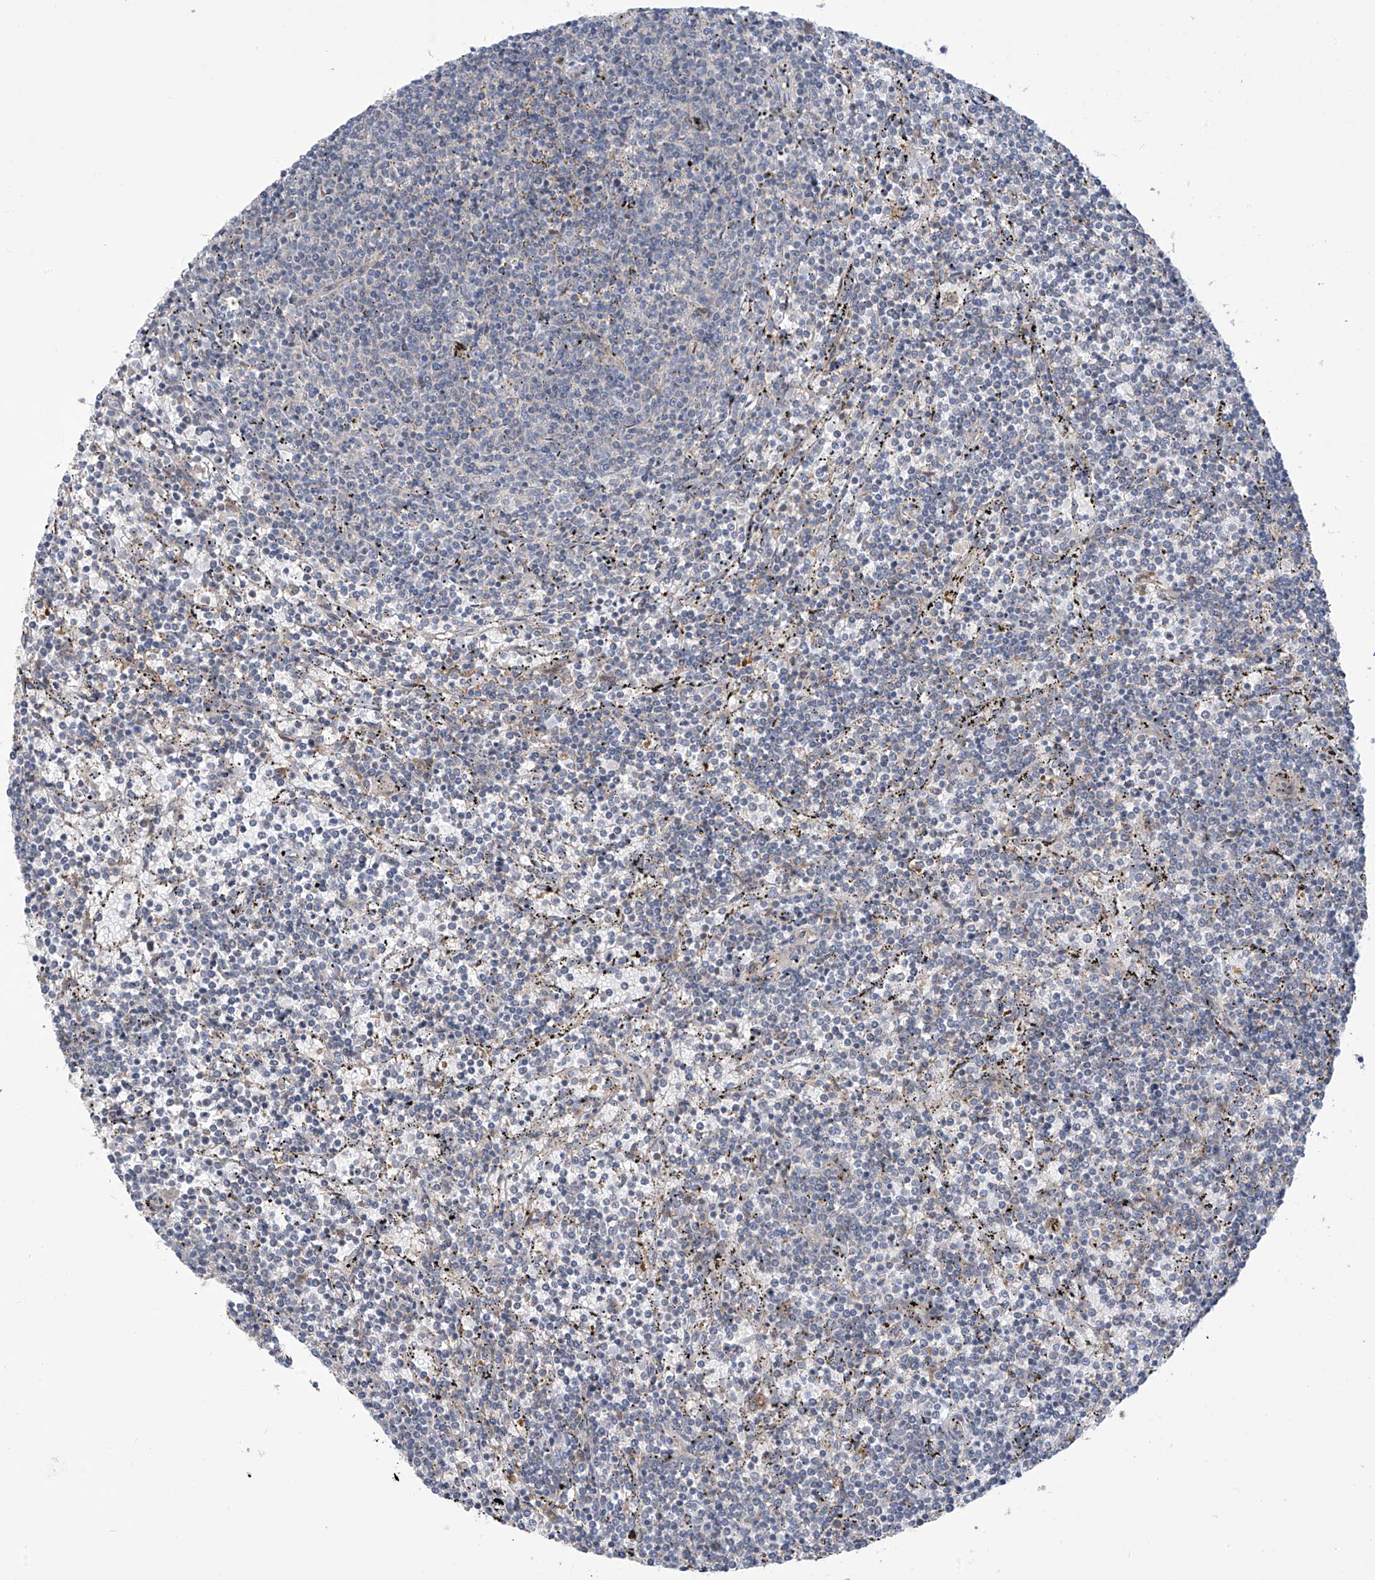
{"staining": {"intensity": "negative", "quantity": "none", "location": "none"}, "tissue": "lymphoma", "cell_type": "Tumor cells", "image_type": "cancer", "snomed": [{"axis": "morphology", "description": "Malignant lymphoma, non-Hodgkin's type, Low grade"}, {"axis": "topography", "description": "Spleen"}], "caption": "IHC of lymphoma reveals no staining in tumor cells.", "gene": "ADAT2", "patient": {"sex": "female", "age": 50}}